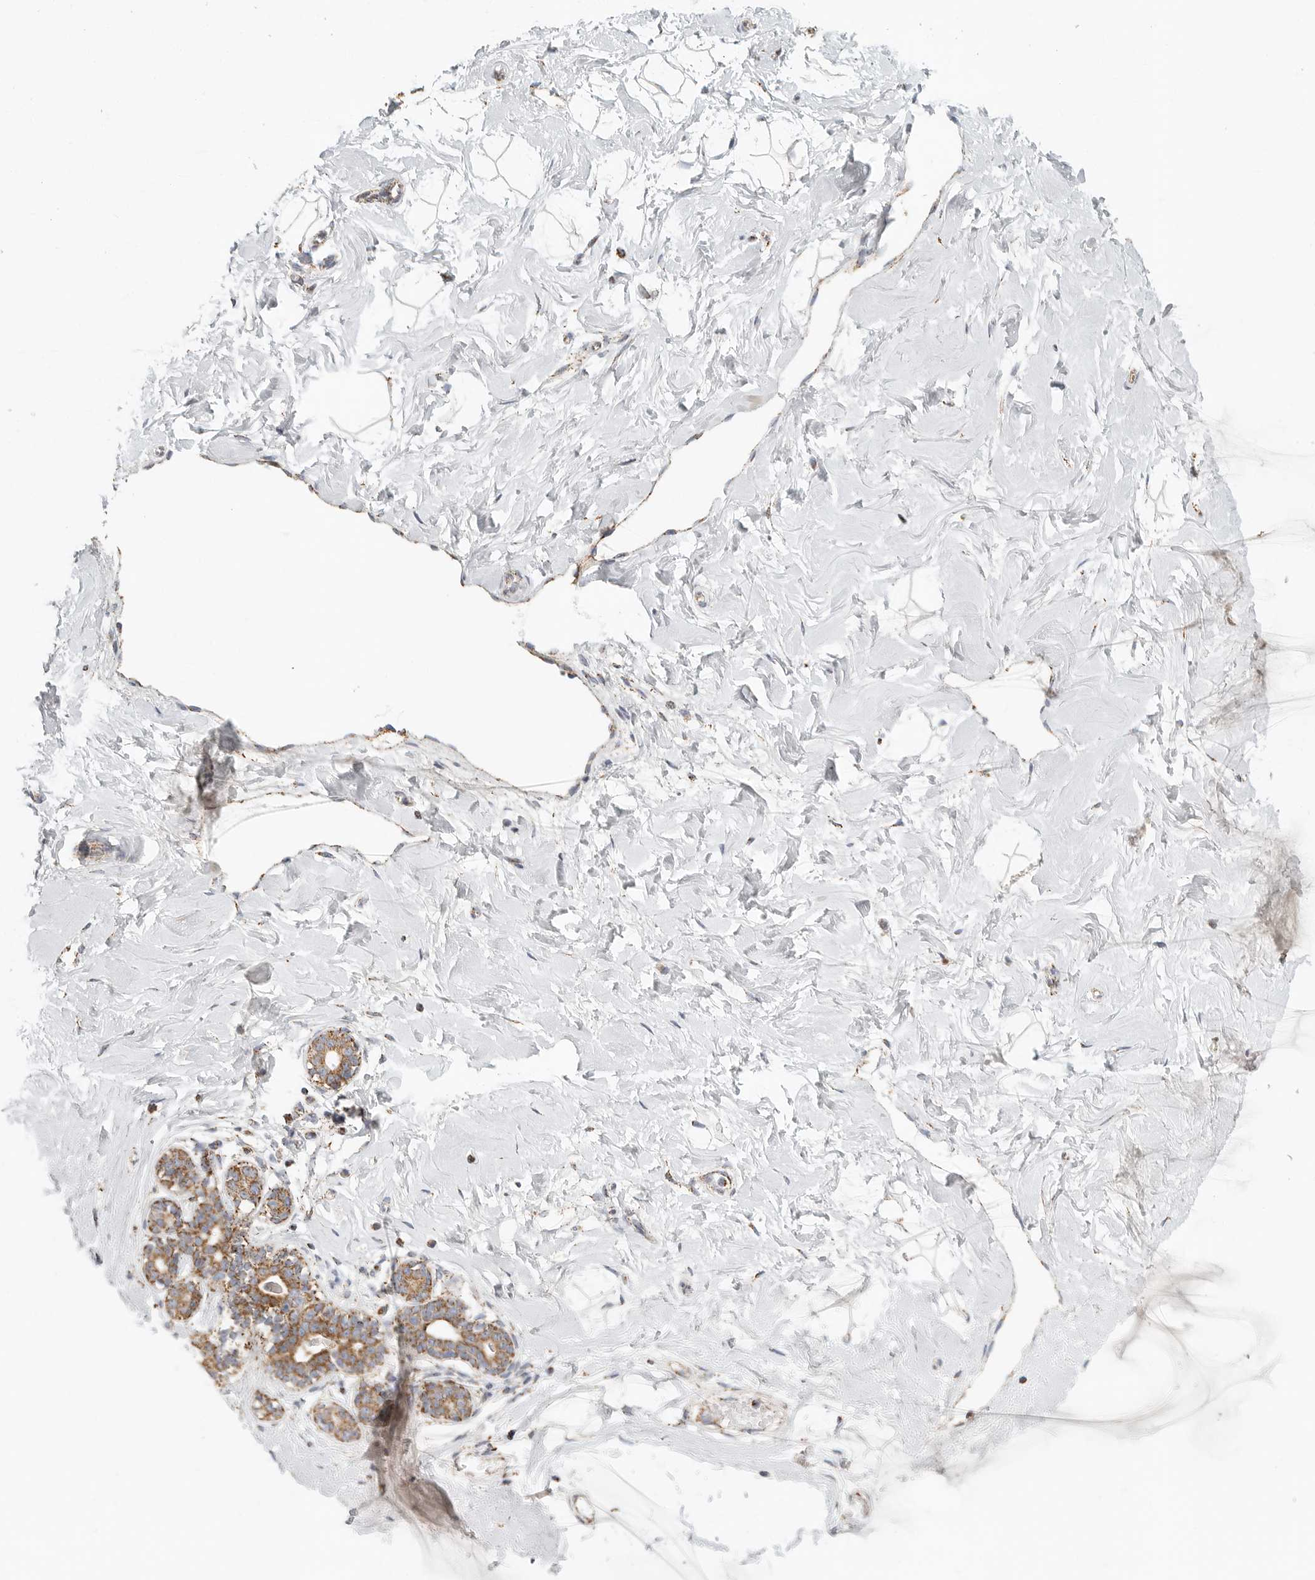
{"staining": {"intensity": "negative", "quantity": "none", "location": "none"}, "tissue": "breast", "cell_type": "Adipocytes", "image_type": "normal", "snomed": [{"axis": "morphology", "description": "Normal tissue, NOS"}, {"axis": "morphology", "description": "Adenoma, NOS"}, {"axis": "topography", "description": "Breast"}], "caption": "A high-resolution photomicrograph shows immunohistochemistry (IHC) staining of benign breast, which exhibits no significant expression in adipocytes.", "gene": "SLC25A26", "patient": {"sex": "female", "age": 23}}